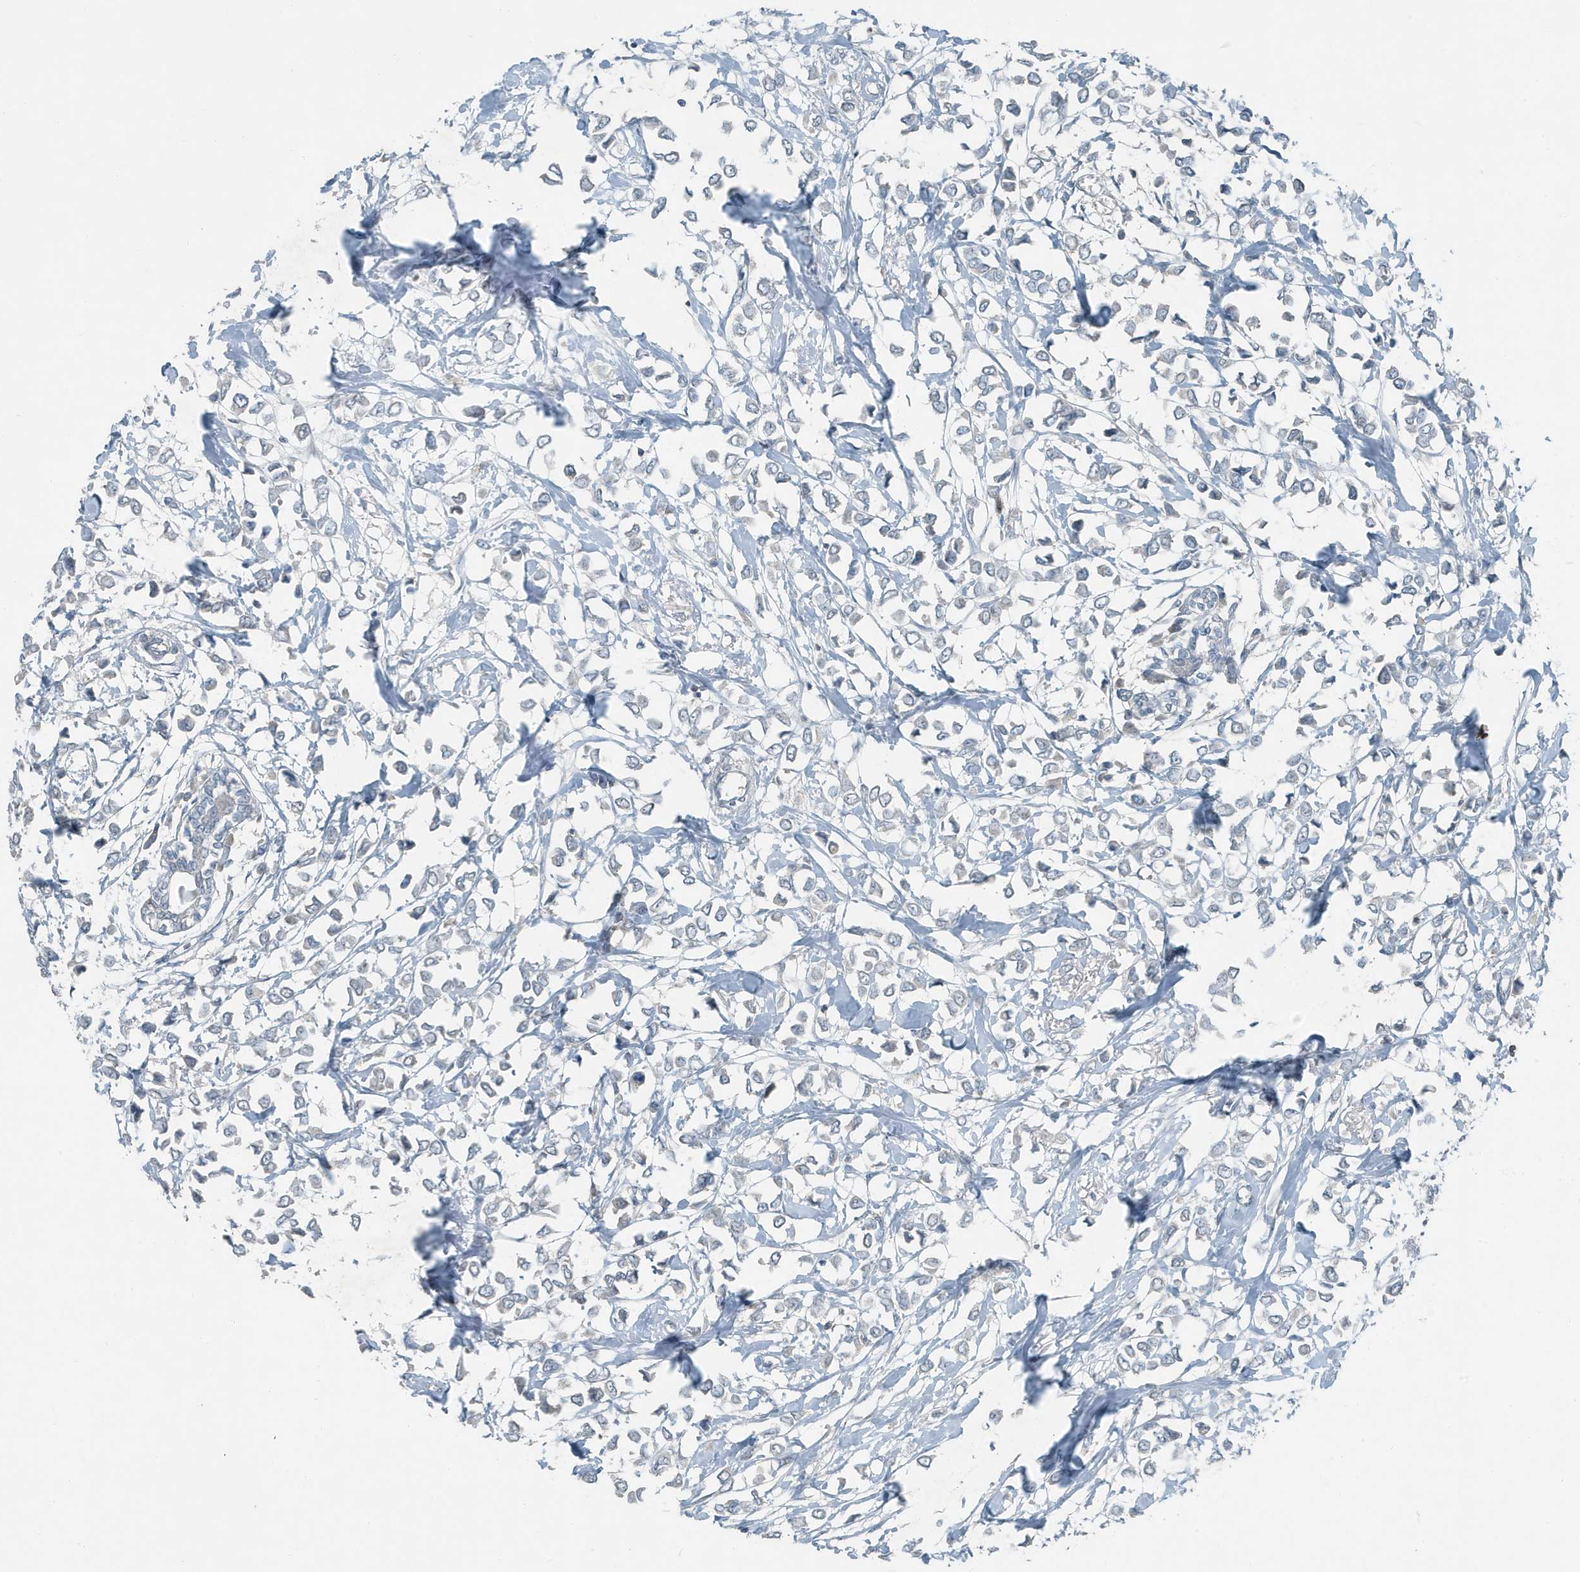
{"staining": {"intensity": "negative", "quantity": "none", "location": "none"}, "tissue": "breast cancer", "cell_type": "Tumor cells", "image_type": "cancer", "snomed": [{"axis": "morphology", "description": "Lobular carcinoma"}, {"axis": "topography", "description": "Breast"}], "caption": "Lobular carcinoma (breast) was stained to show a protein in brown. There is no significant expression in tumor cells. (Immunohistochemistry (ihc), brightfield microscopy, high magnification).", "gene": "DAPP1", "patient": {"sex": "female", "age": 51}}